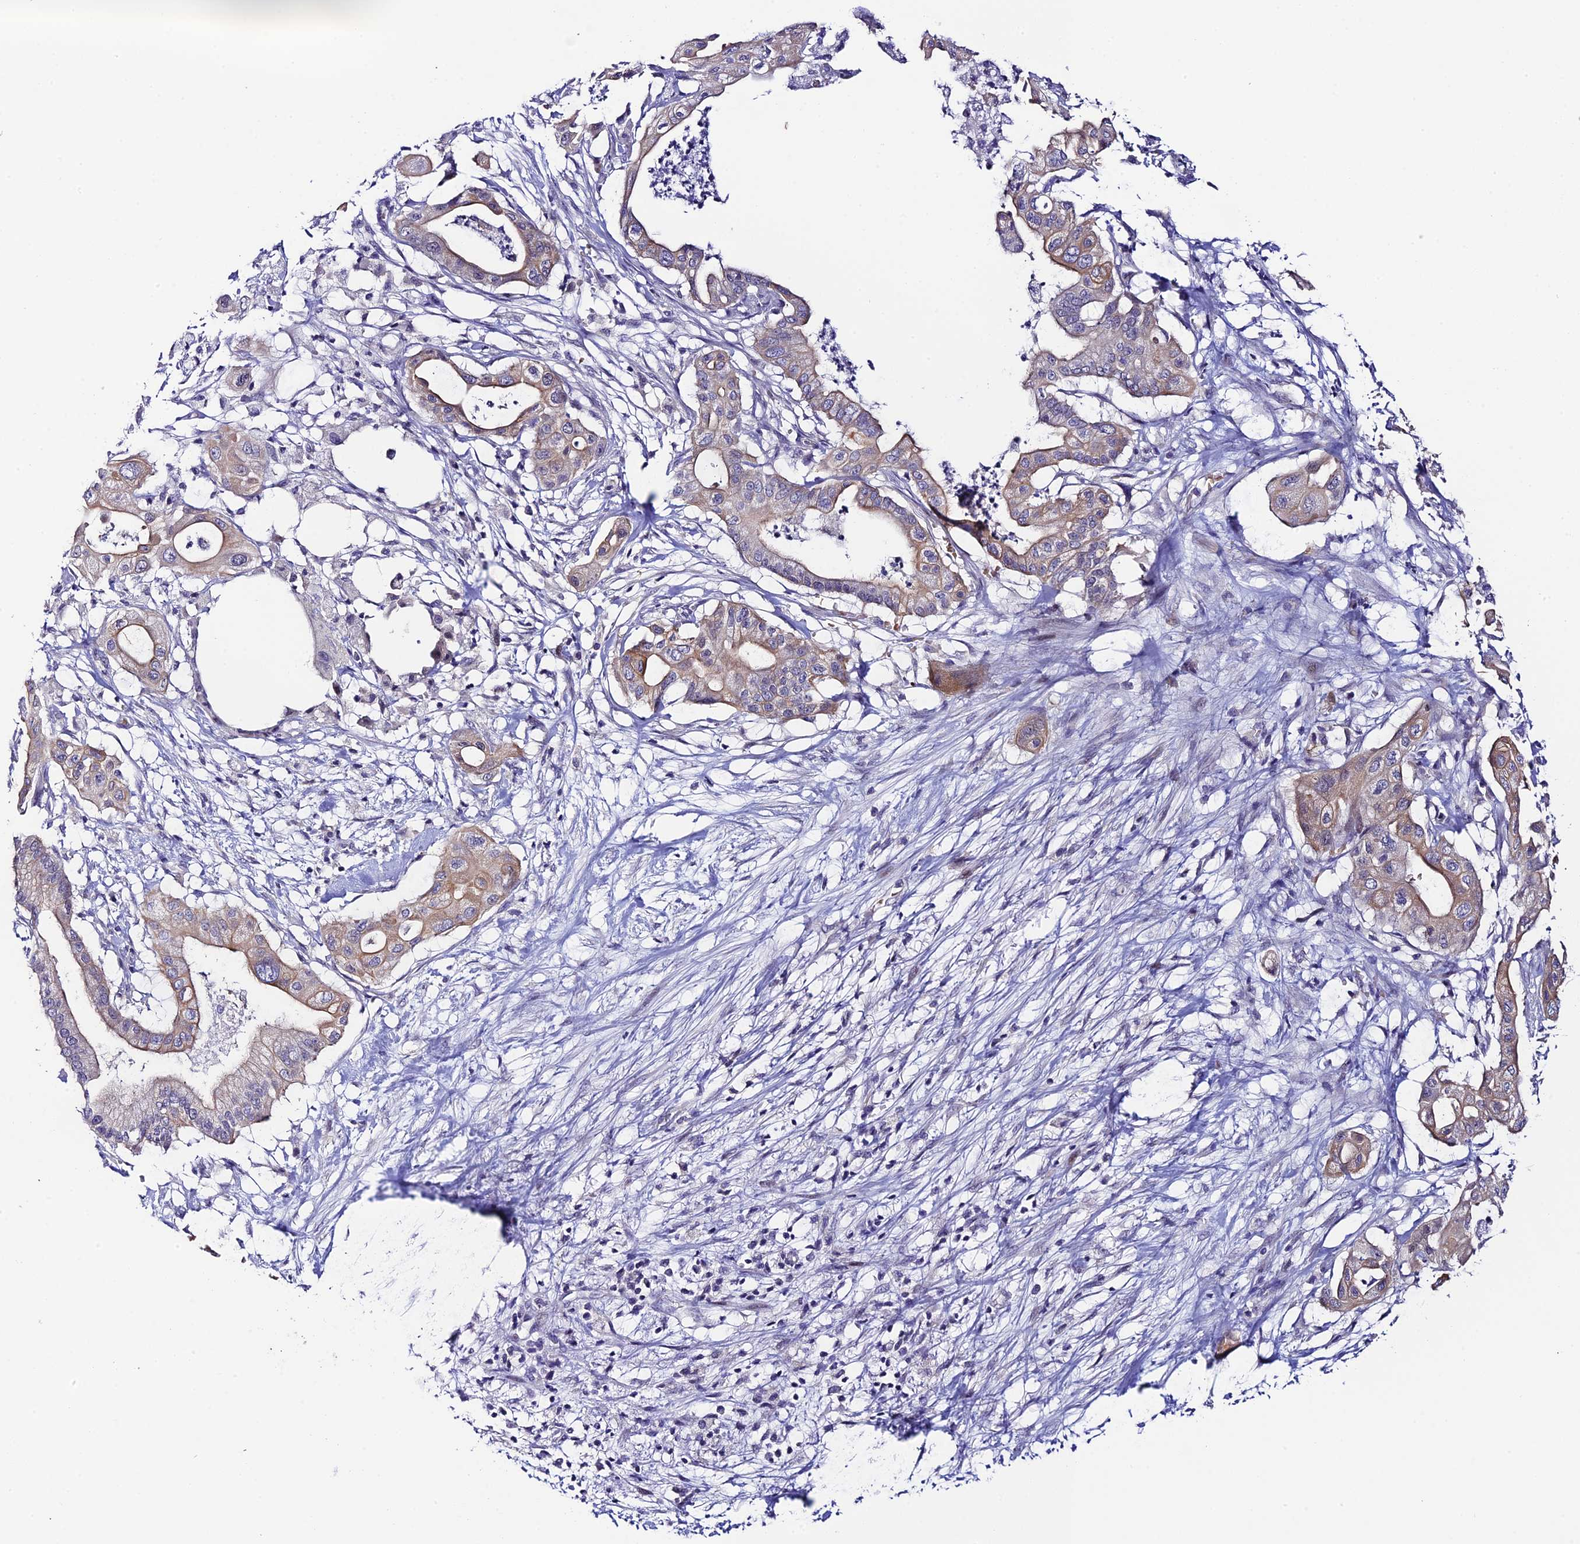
{"staining": {"intensity": "moderate", "quantity": "25%-75%", "location": "cytoplasmic/membranous"}, "tissue": "pancreatic cancer", "cell_type": "Tumor cells", "image_type": "cancer", "snomed": [{"axis": "morphology", "description": "Adenocarcinoma, NOS"}, {"axis": "topography", "description": "Pancreas"}], "caption": "Protein expression analysis of human pancreatic cancer reveals moderate cytoplasmic/membranous expression in approximately 25%-75% of tumor cells.", "gene": "RASGEF1B", "patient": {"sex": "male", "age": 68}}